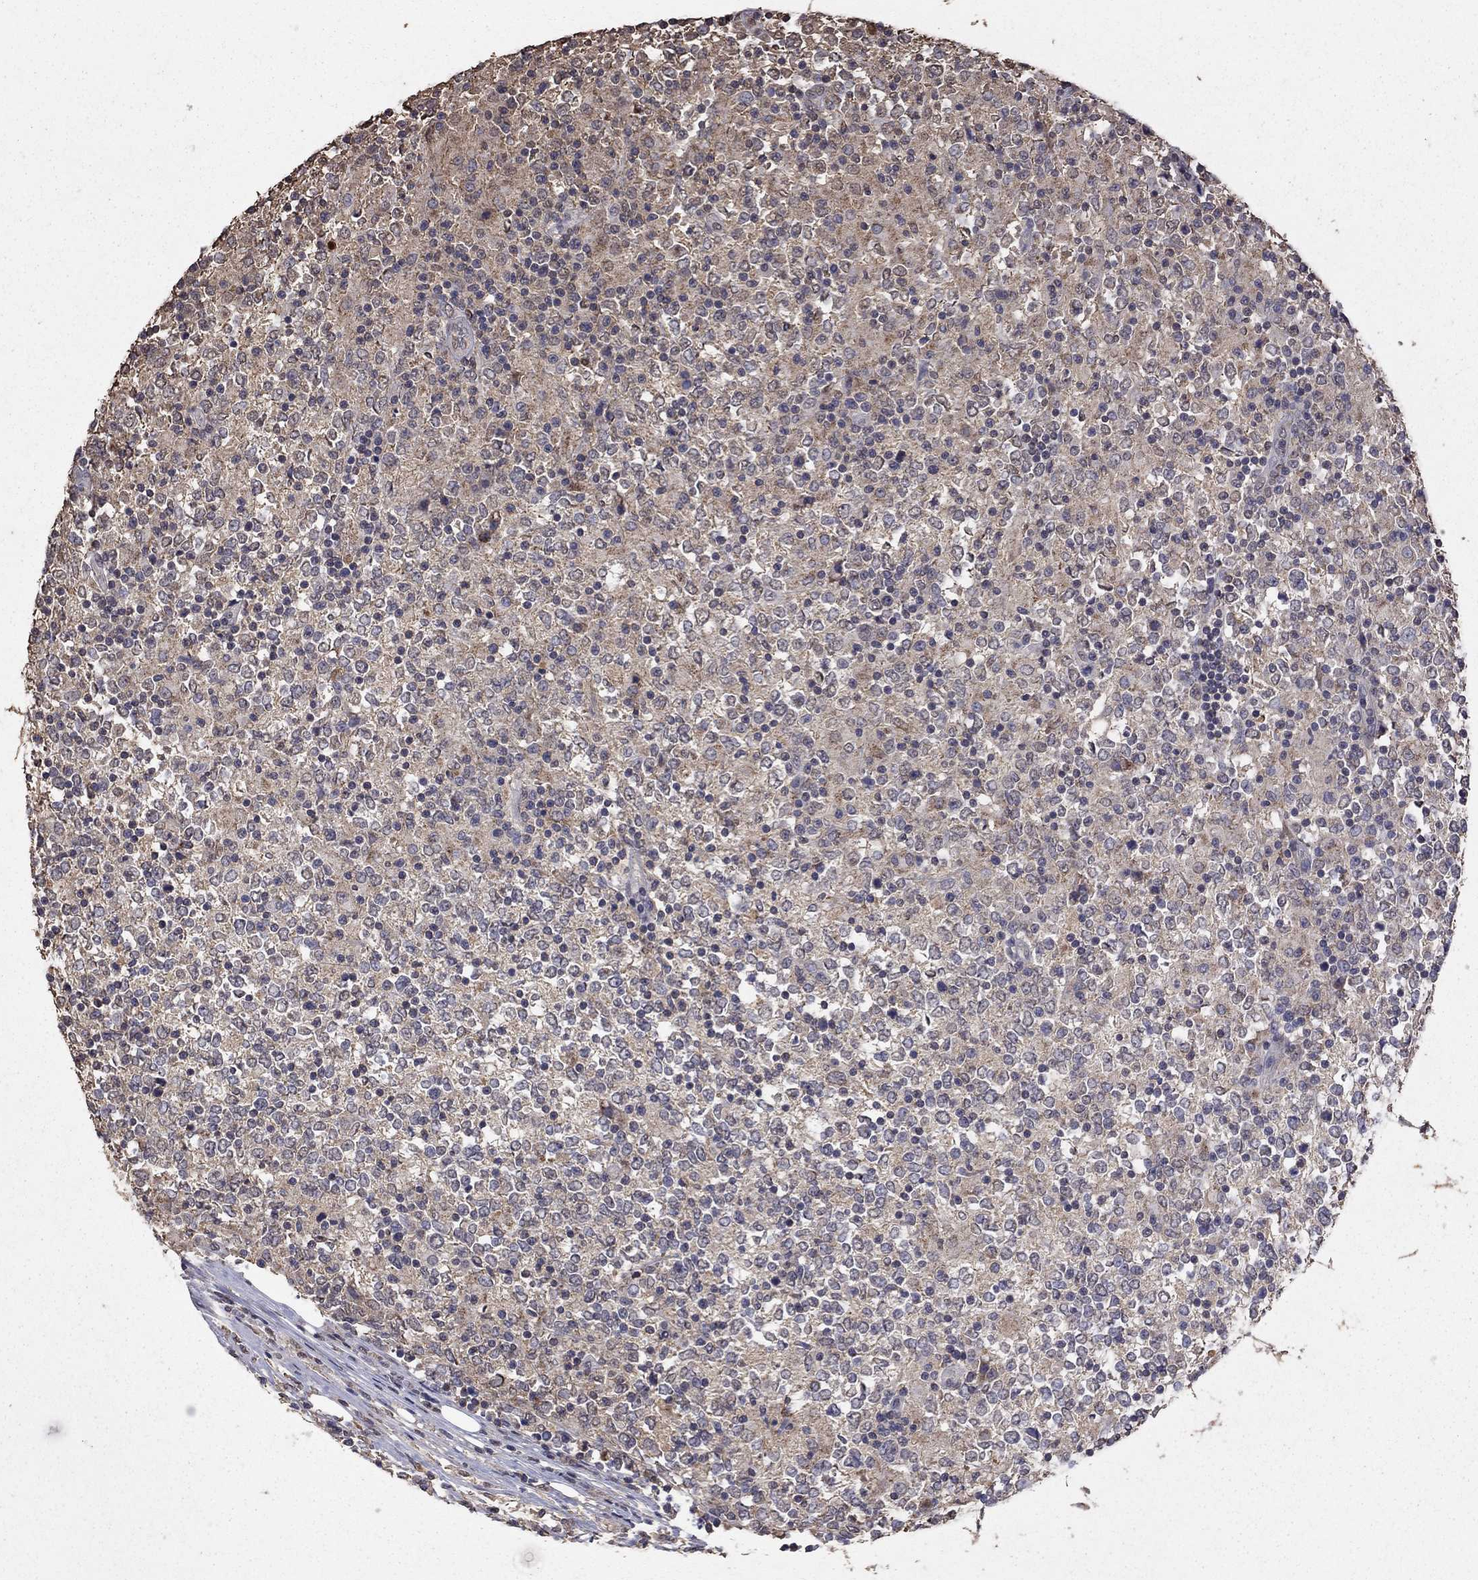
{"staining": {"intensity": "negative", "quantity": "none", "location": "none"}, "tissue": "lymphoma", "cell_type": "Tumor cells", "image_type": "cancer", "snomed": [{"axis": "morphology", "description": "Malignant lymphoma, non-Hodgkin's type, High grade"}, {"axis": "topography", "description": "Lymph node"}], "caption": "Histopathology image shows no significant protein positivity in tumor cells of malignant lymphoma, non-Hodgkin's type (high-grade). Nuclei are stained in blue.", "gene": "SERPINA5", "patient": {"sex": "female", "age": 84}}